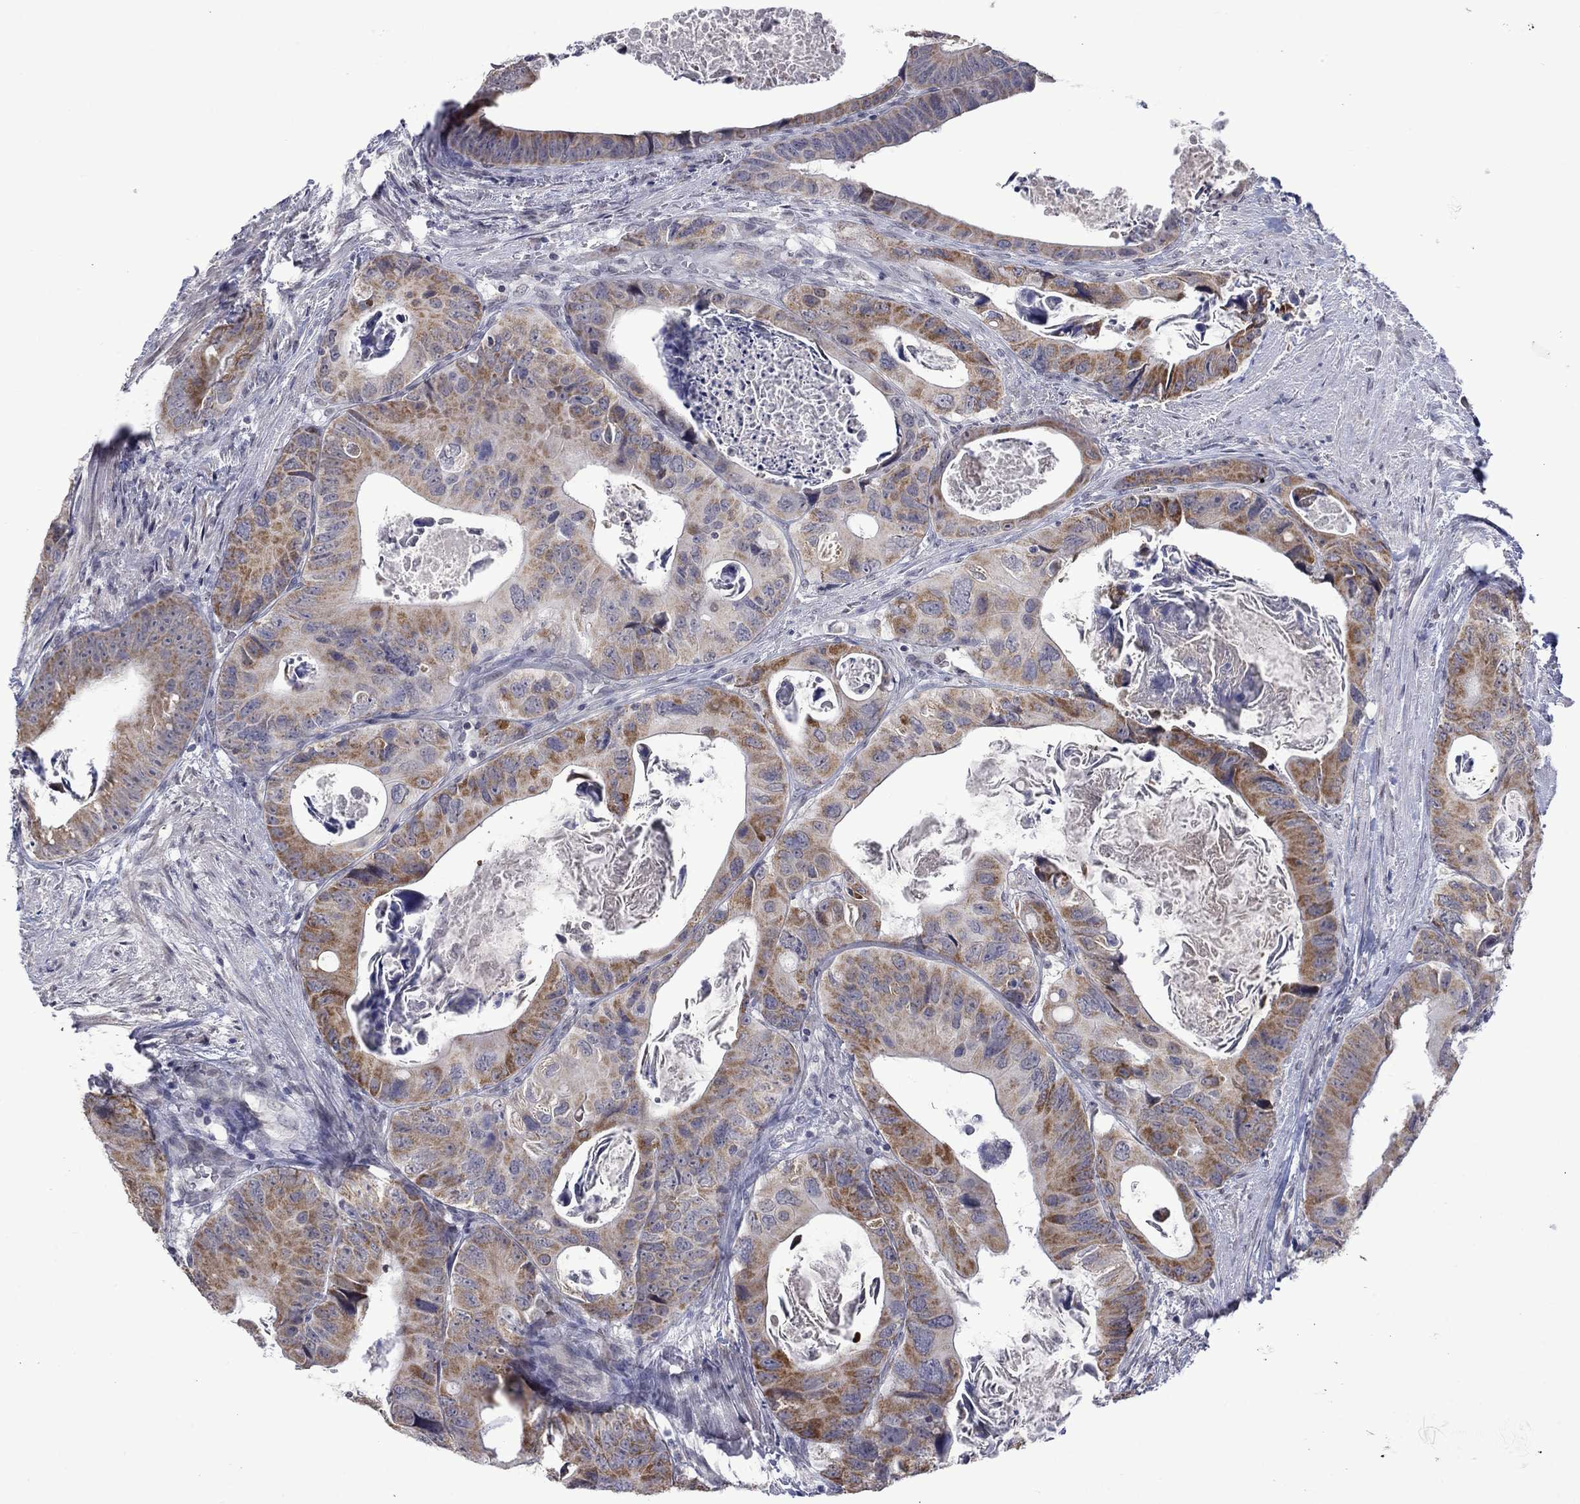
{"staining": {"intensity": "moderate", "quantity": ">75%", "location": "cytoplasmic/membranous"}, "tissue": "colorectal cancer", "cell_type": "Tumor cells", "image_type": "cancer", "snomed": [{"axis": "morphology", "description": "Adenocarcinoma, NOS"}, {"axis": "topography", "description": "Rectum"}], "caption": "Immunohistochemical staining of adenocarcinoma (colorectal) displays medium levels of moderate cytoplasmic/membranous positivity in approximately >75% of tumor cells. (Brightfield microscopy of DAB IHC at high magnification).", "gene": "KCNJ16", "patient": {"sex": "male", "age": 64}}